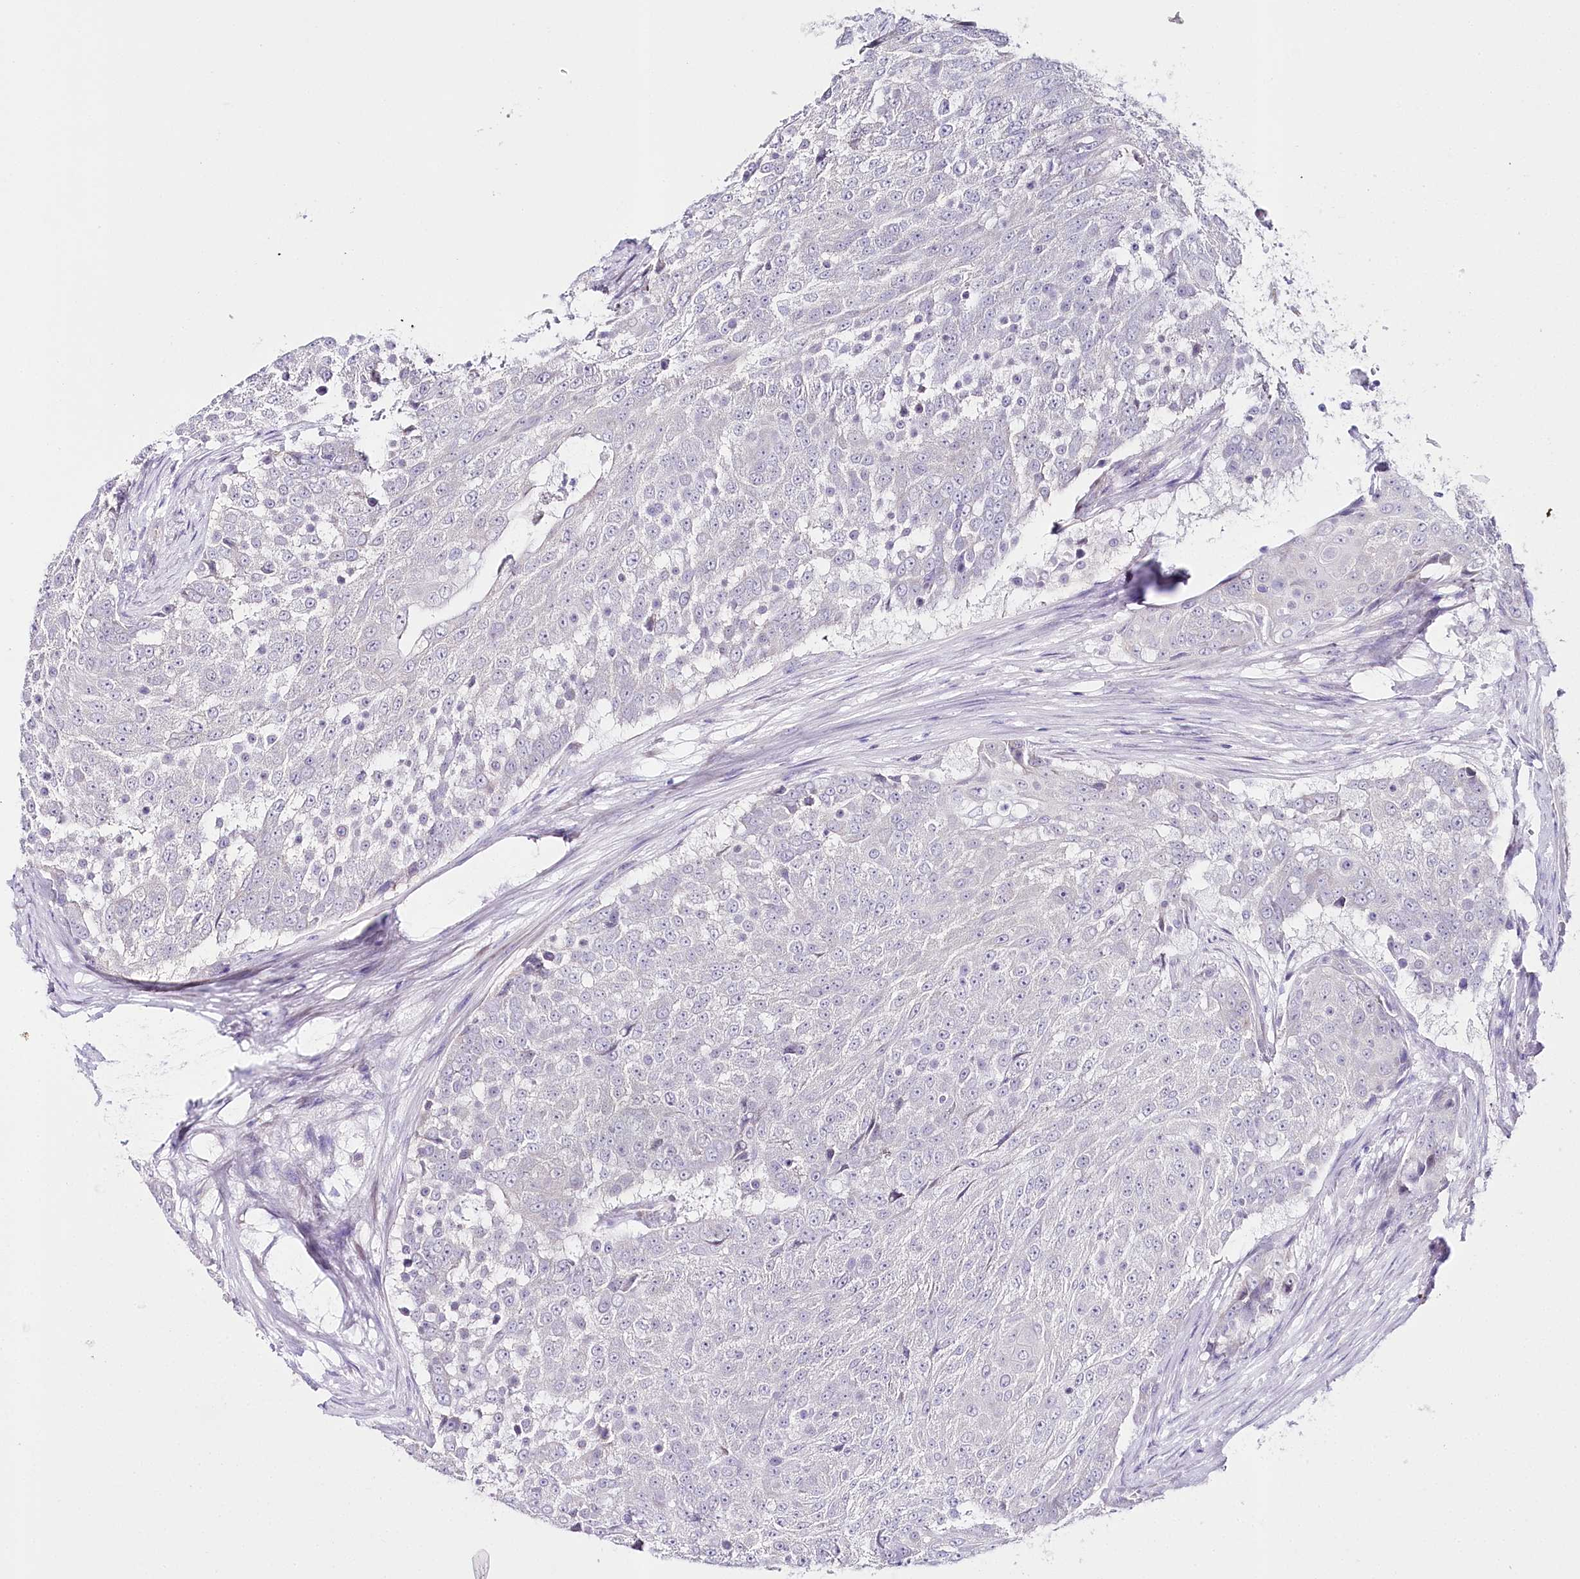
{"staining": {"intensity": "negative", "quantity": "none", "location": "none"}, "tissue": "urothelial cancer", "cell_type": "Tumor cells", "image_type": "cancer", "snomed": [{"axis": "morphology", "description": "Urothelial carcinoma, High grade"}, {"axis": "topography", "description": "Urinary bladder"}], "caption": "An image of urothelial cancer stained for a protein demonstrates no brown staining in tumor cells.", "gene": "CSN3", "patient": {"sex": "female", "age": 63}}